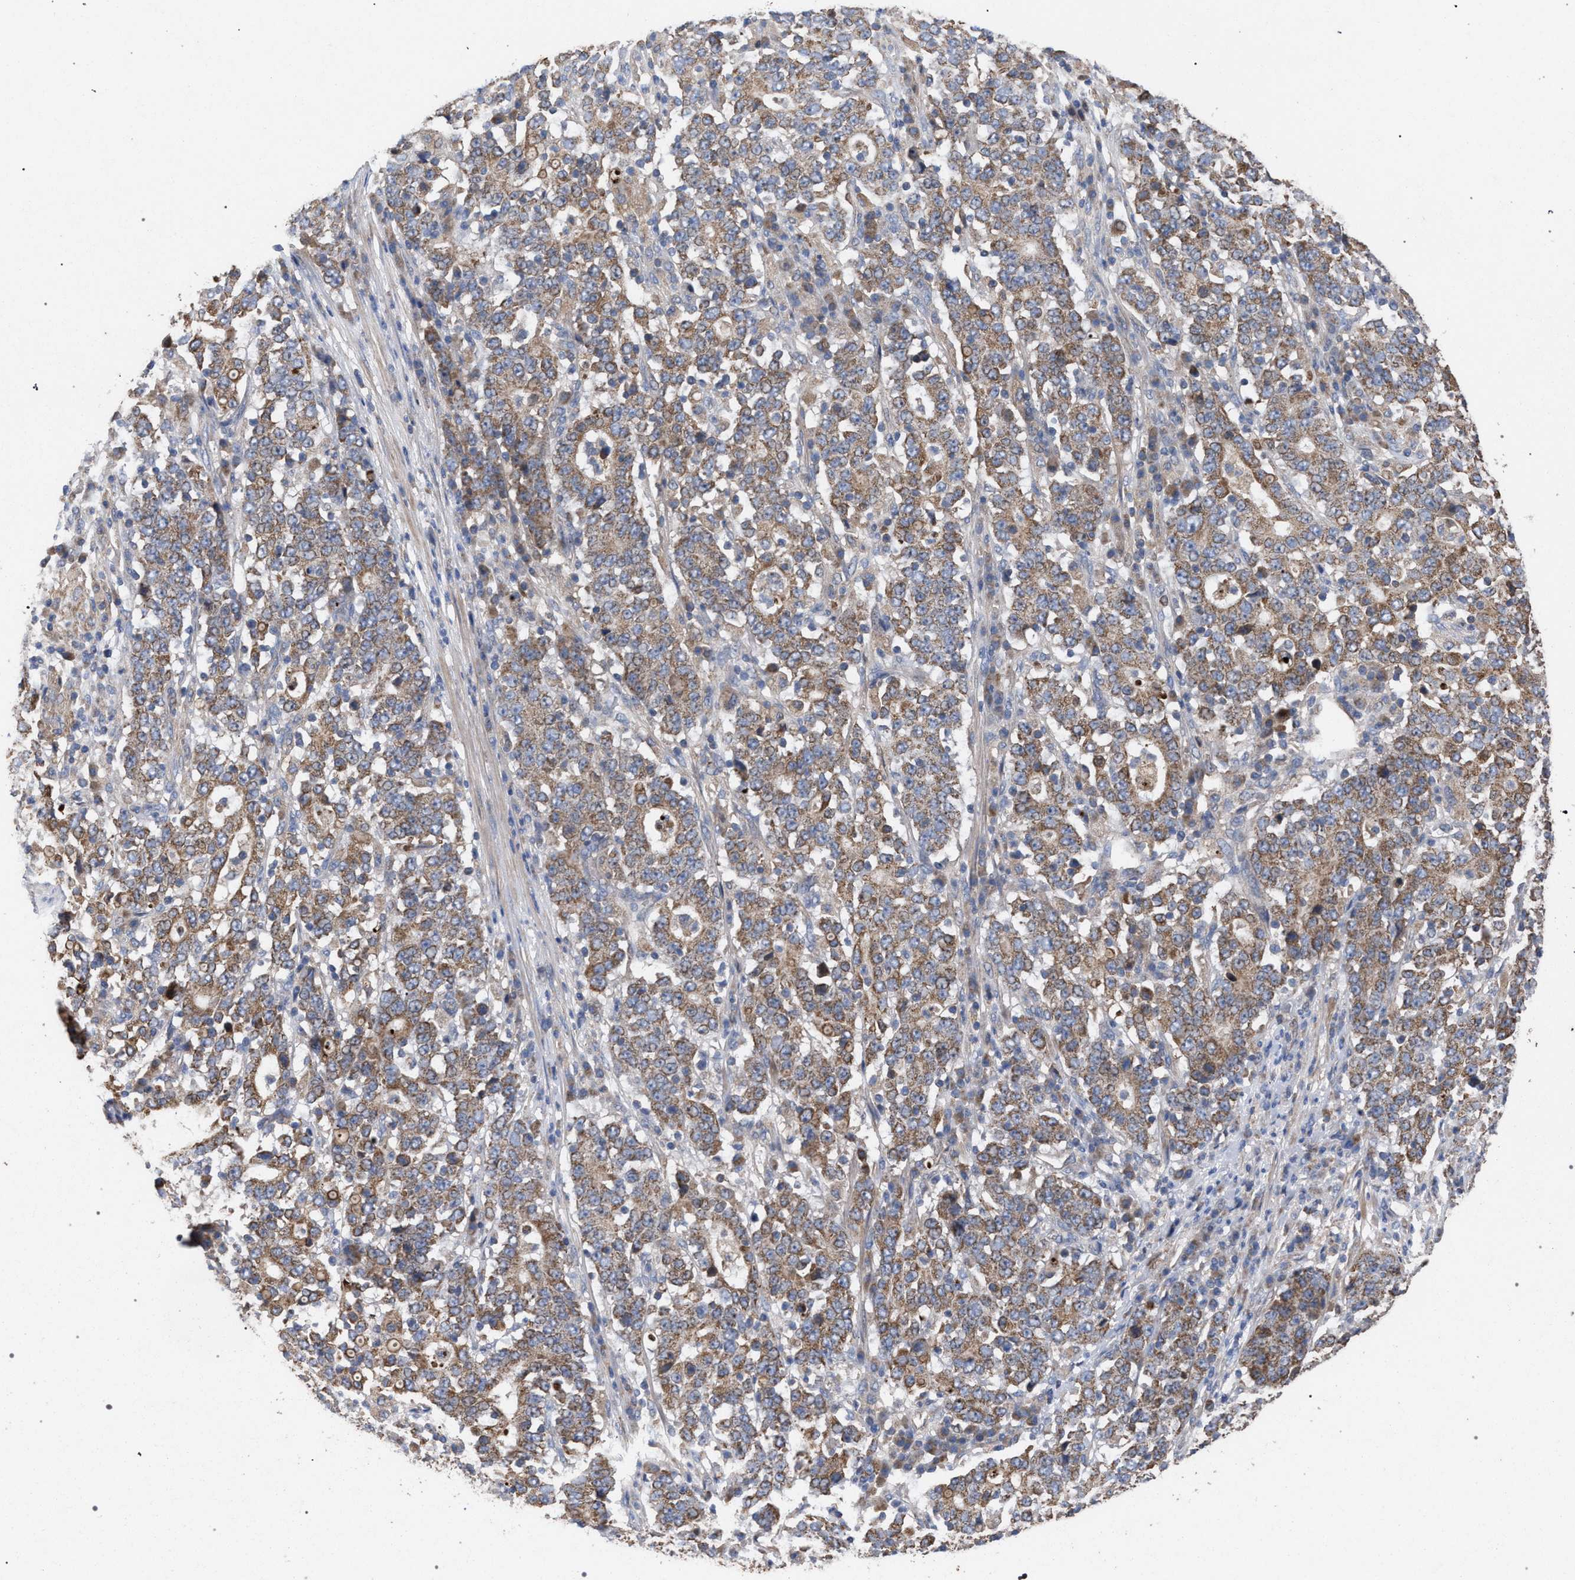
{"staining": {"intensity": "moderate", "quantity": ">75%", "location": "cytoplasmic/membranous"}, "tissue": "stomach cancer", "cell_type": "Tumor cells", "image_type": "cancer", "snomed": [{"axis": "morphology", "description": "Adenocarcinoma, NOS"}, {"axis": "topography", "description": "Stomach"}], "caption": "Immunohistochemical staining of stomach cancer (adenocarcinoma) reveals medium levels of moderate cytoplasmic/membranous protein positivity in approximately >75% of tumor cells. (DAB IHC, brown staining for protein, blue staining for nuclei).", "gene": "BCL2L12", "patient": {"sex": "male", "age": 59}}